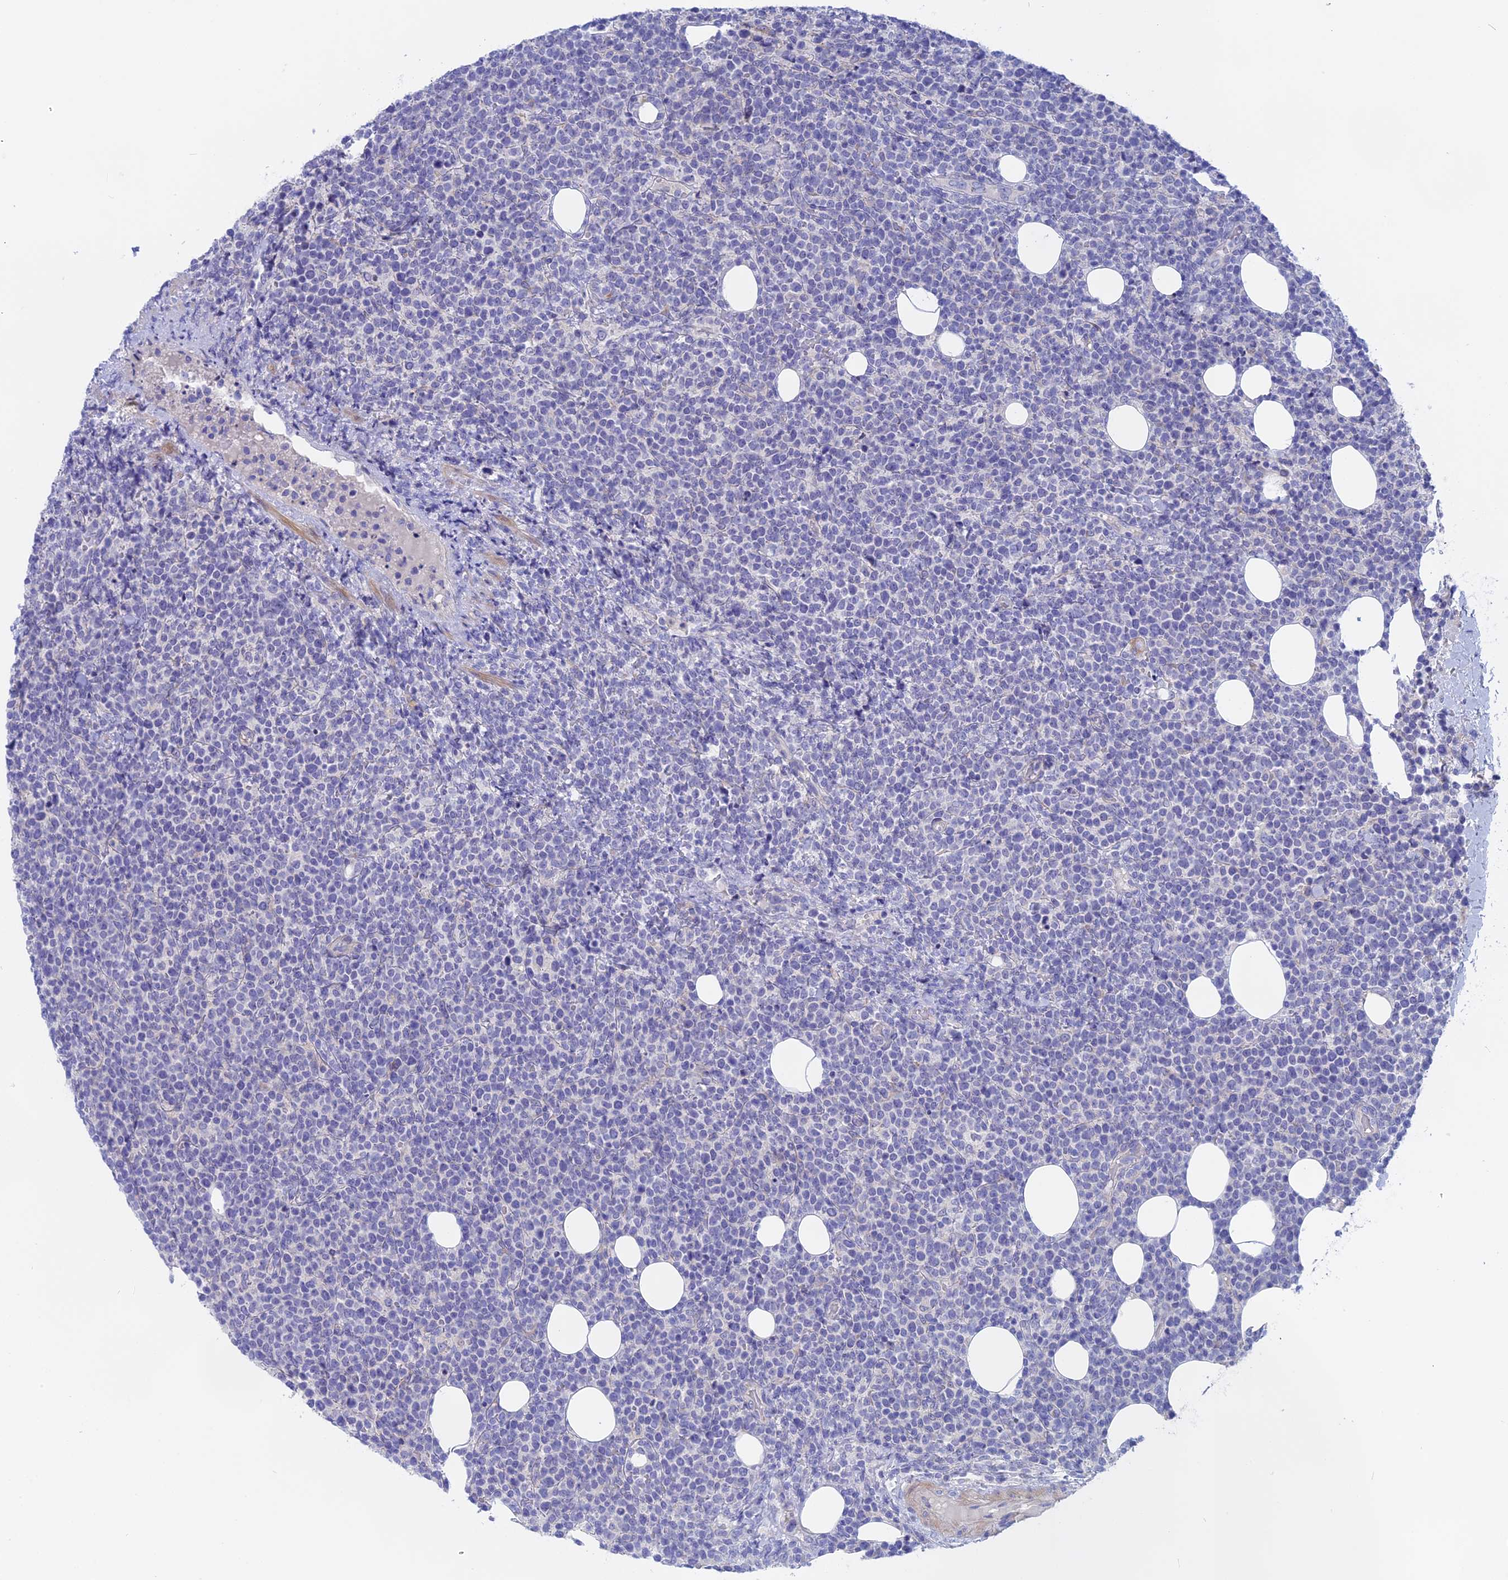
{"staining": {"intensity": "negative", "quantity": "none", "location": "none"}, "tissue": "lymphoma", "cell_type": "Tumor cells", "image_type": "cancer", "snomed": [{"axis": "morphology", "description": "Malignant lymphoma, non-Hodgkin's type, High grade"}, {"axis": "topography", "description": "Lymph node"}], "caption": "High power microscopy image of an immunohistochemistry micrograph of high-grade malignant lymphoma, non-Hodgkin's type, revealing no significant expression in tumor cells.", "gene": "GLB1L", "patient": {"sex": "male", "age": 61}}